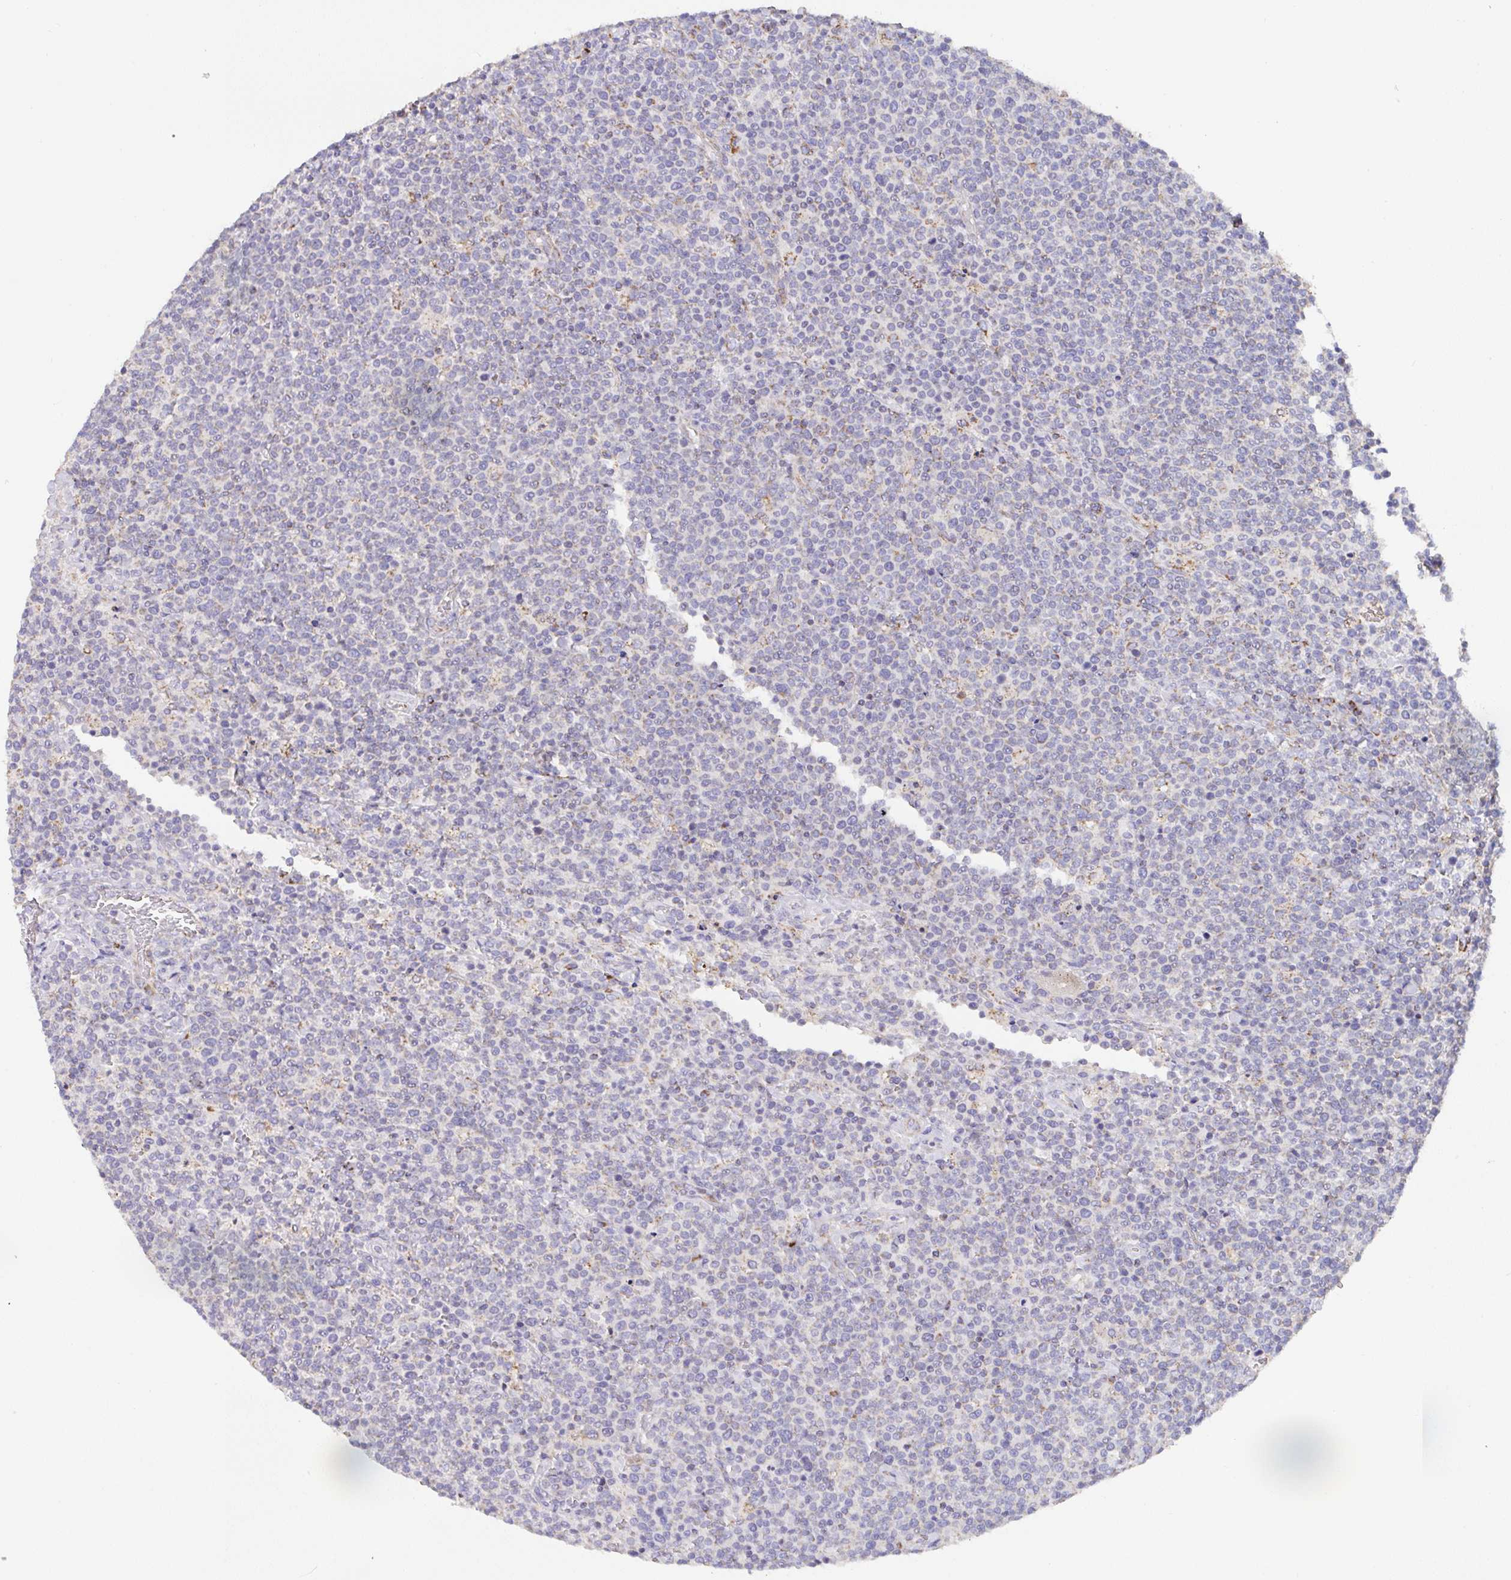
{"staining": {"intensity": "negative", "quantity": "none", "location": "none"}, "tissue": "lymphoma", "cell_type": "Tumor cells", "image_type": "cancer", "snomed": [{"axis": "morphology", "description": "Malignant lymphoma, non-Hodgkin's type, High grade"}, {"axis": "topography", "description": "Lymph node"}], "caption": "A histopathology image of human lymphoma is negative for staining in tumor cells. Nuclei are stained in blue.", "gene": "DOK7", "patient": {"sex": "male", "age": 61}}